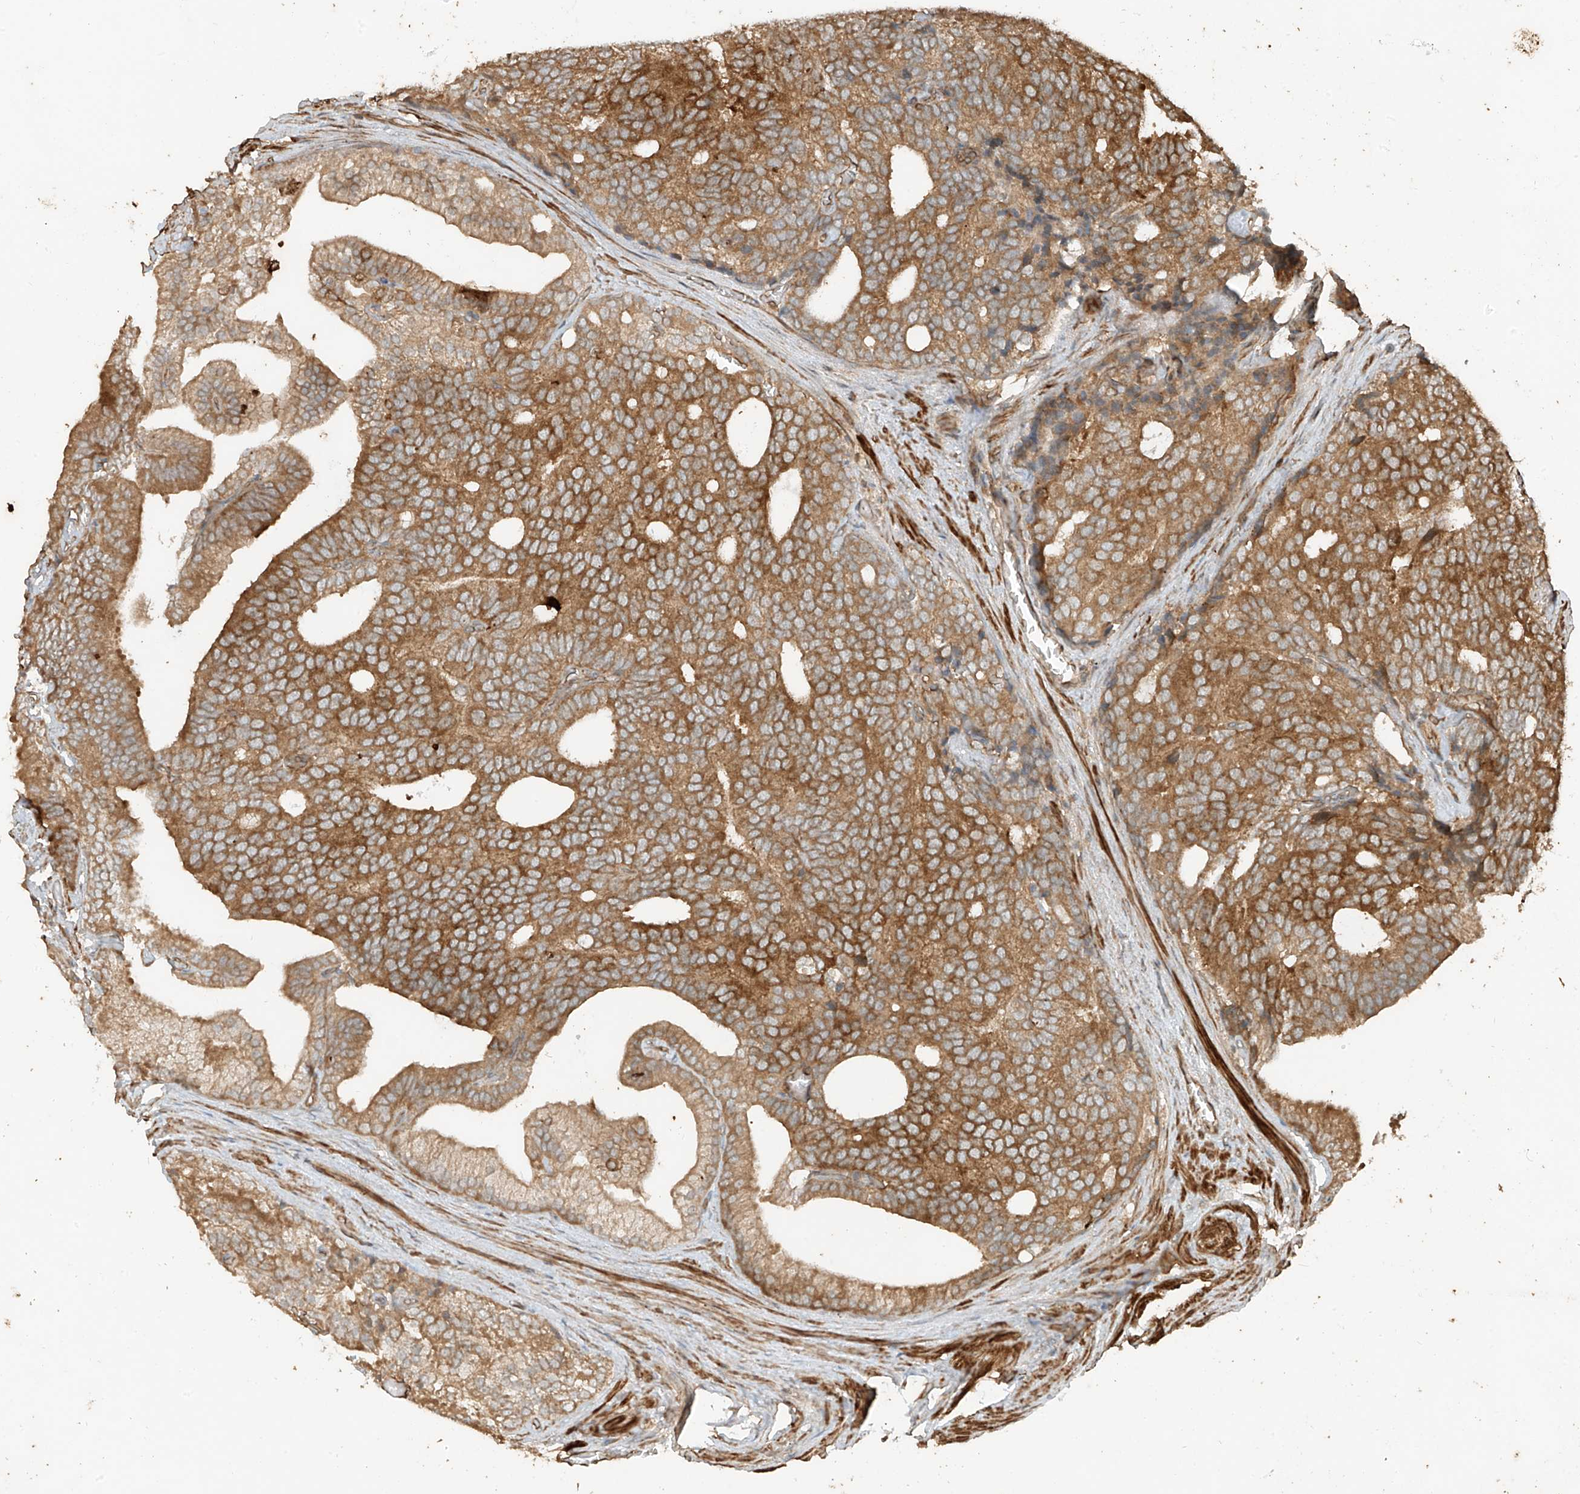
{"staining": {"intensity": "moderate", "quantity": ">75%", "location": "cytoplasmic/membranous"}, "tissue": "prostate cancer", "cell_type": "Tumor cells", "image_type": "cancer", "snomed": [{"axis": "morphology", "description": "Adenocarcinoma, Low grade"}, {"axis": "topography", "description": "Prostate"}], "caption": "Immunohistochemical staining of human prostate adenocarcinoma (low-grade) shows moderate cytoplasmic/membranous protein positivity in about >75% of tumor cells.", "gene": "ANKZF1", "patient": {"sex": "male", "age": 71}}